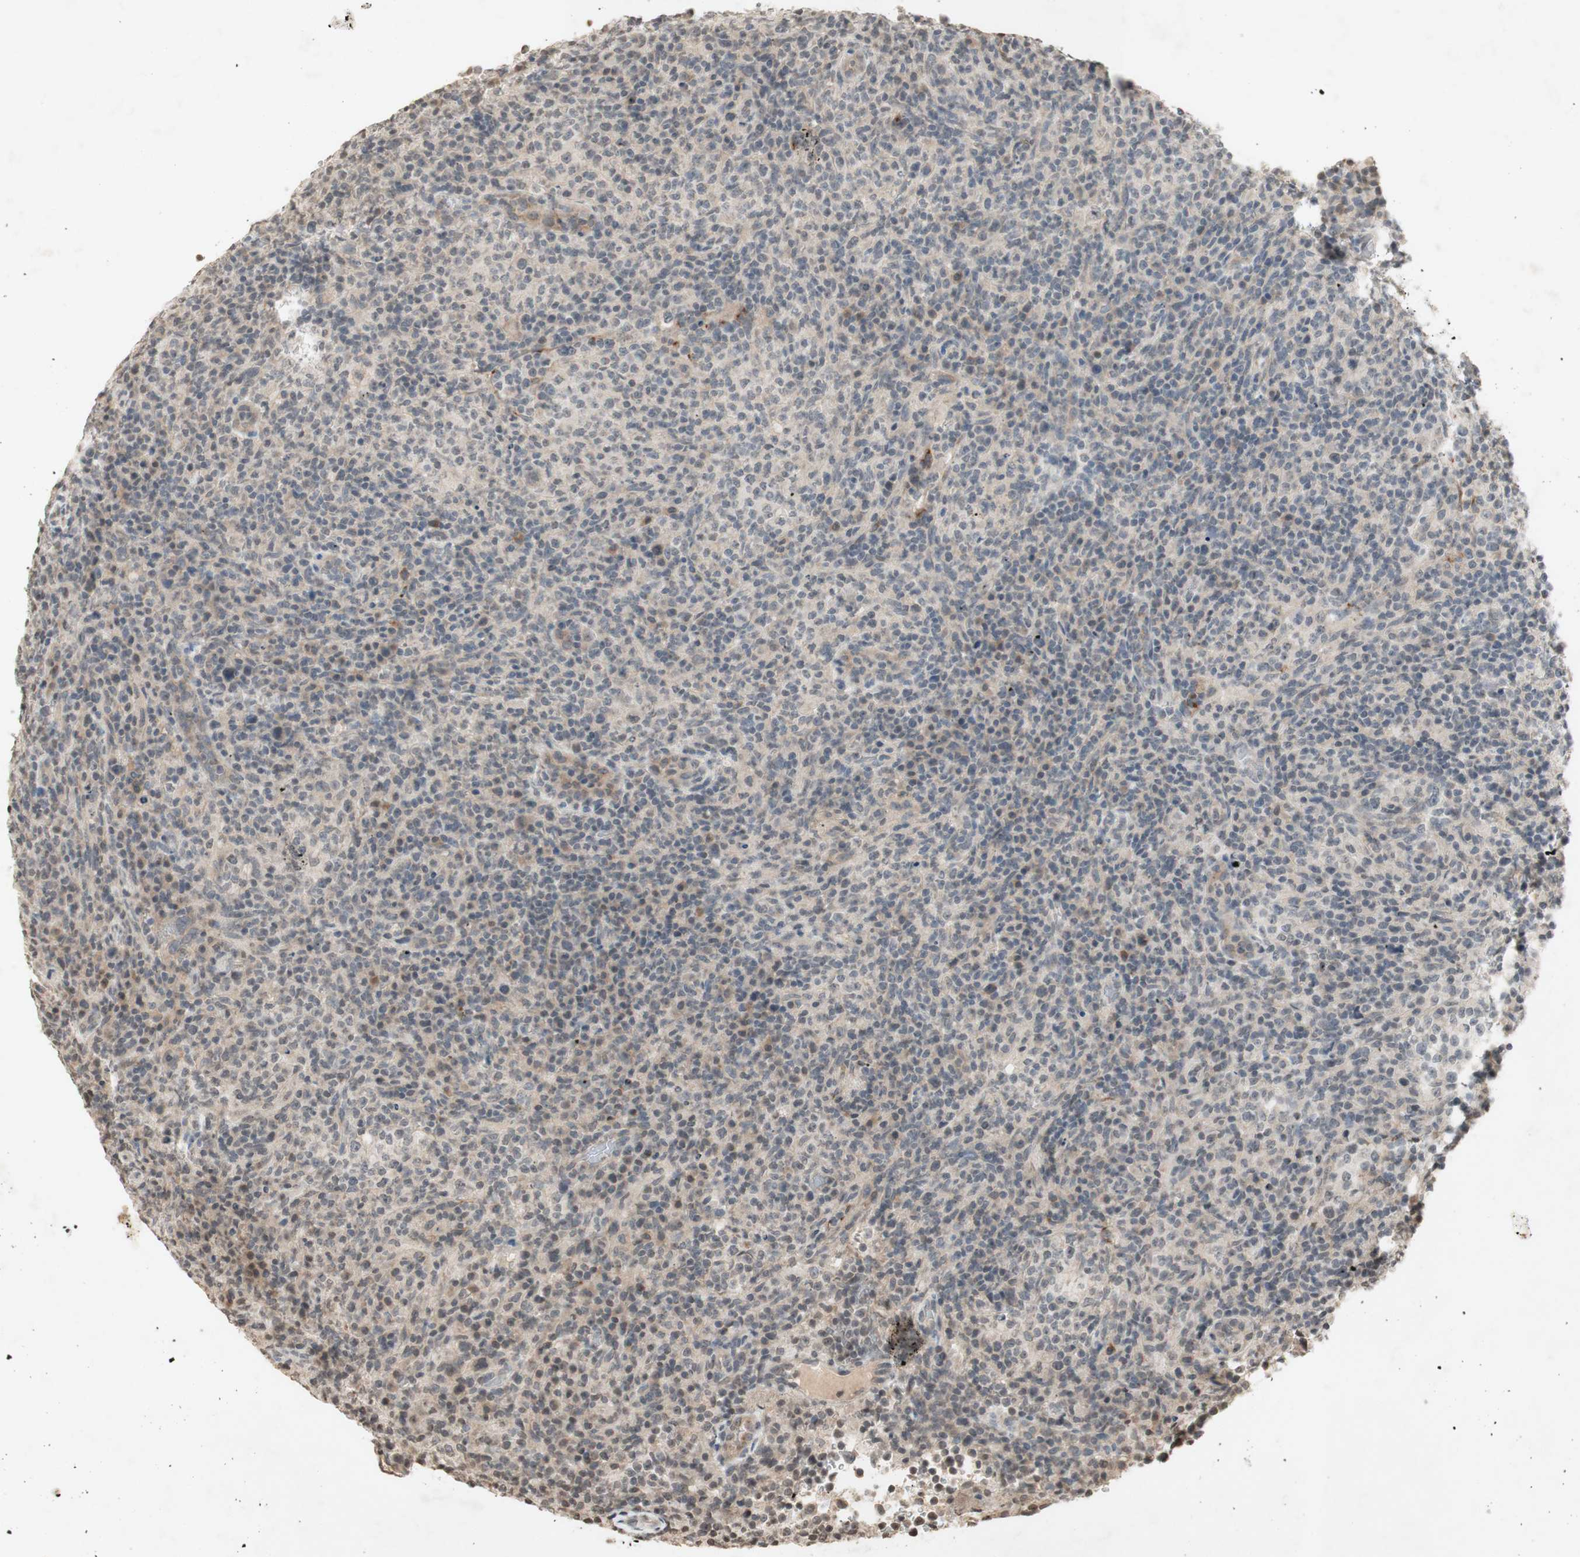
{"staining": {"intensity": "negative", "quantity": "none", "location": "none"}, "tissue": "lymphoma", "cell_type": "Tumor cells", "image_type": "cancer", "snomed": [{"axis": "morphology", "description": "Malignant lymphoma, non-Hodgkin's type, High grade"}, {"axis": "topography", "description": "Lymph node"}], "caption": "DAB immunohistochemical staining of lymphoma shows no significant positivity in tumor cells.", "gene": "GLI1", "patient": {"sex": "female", "age": 76}}